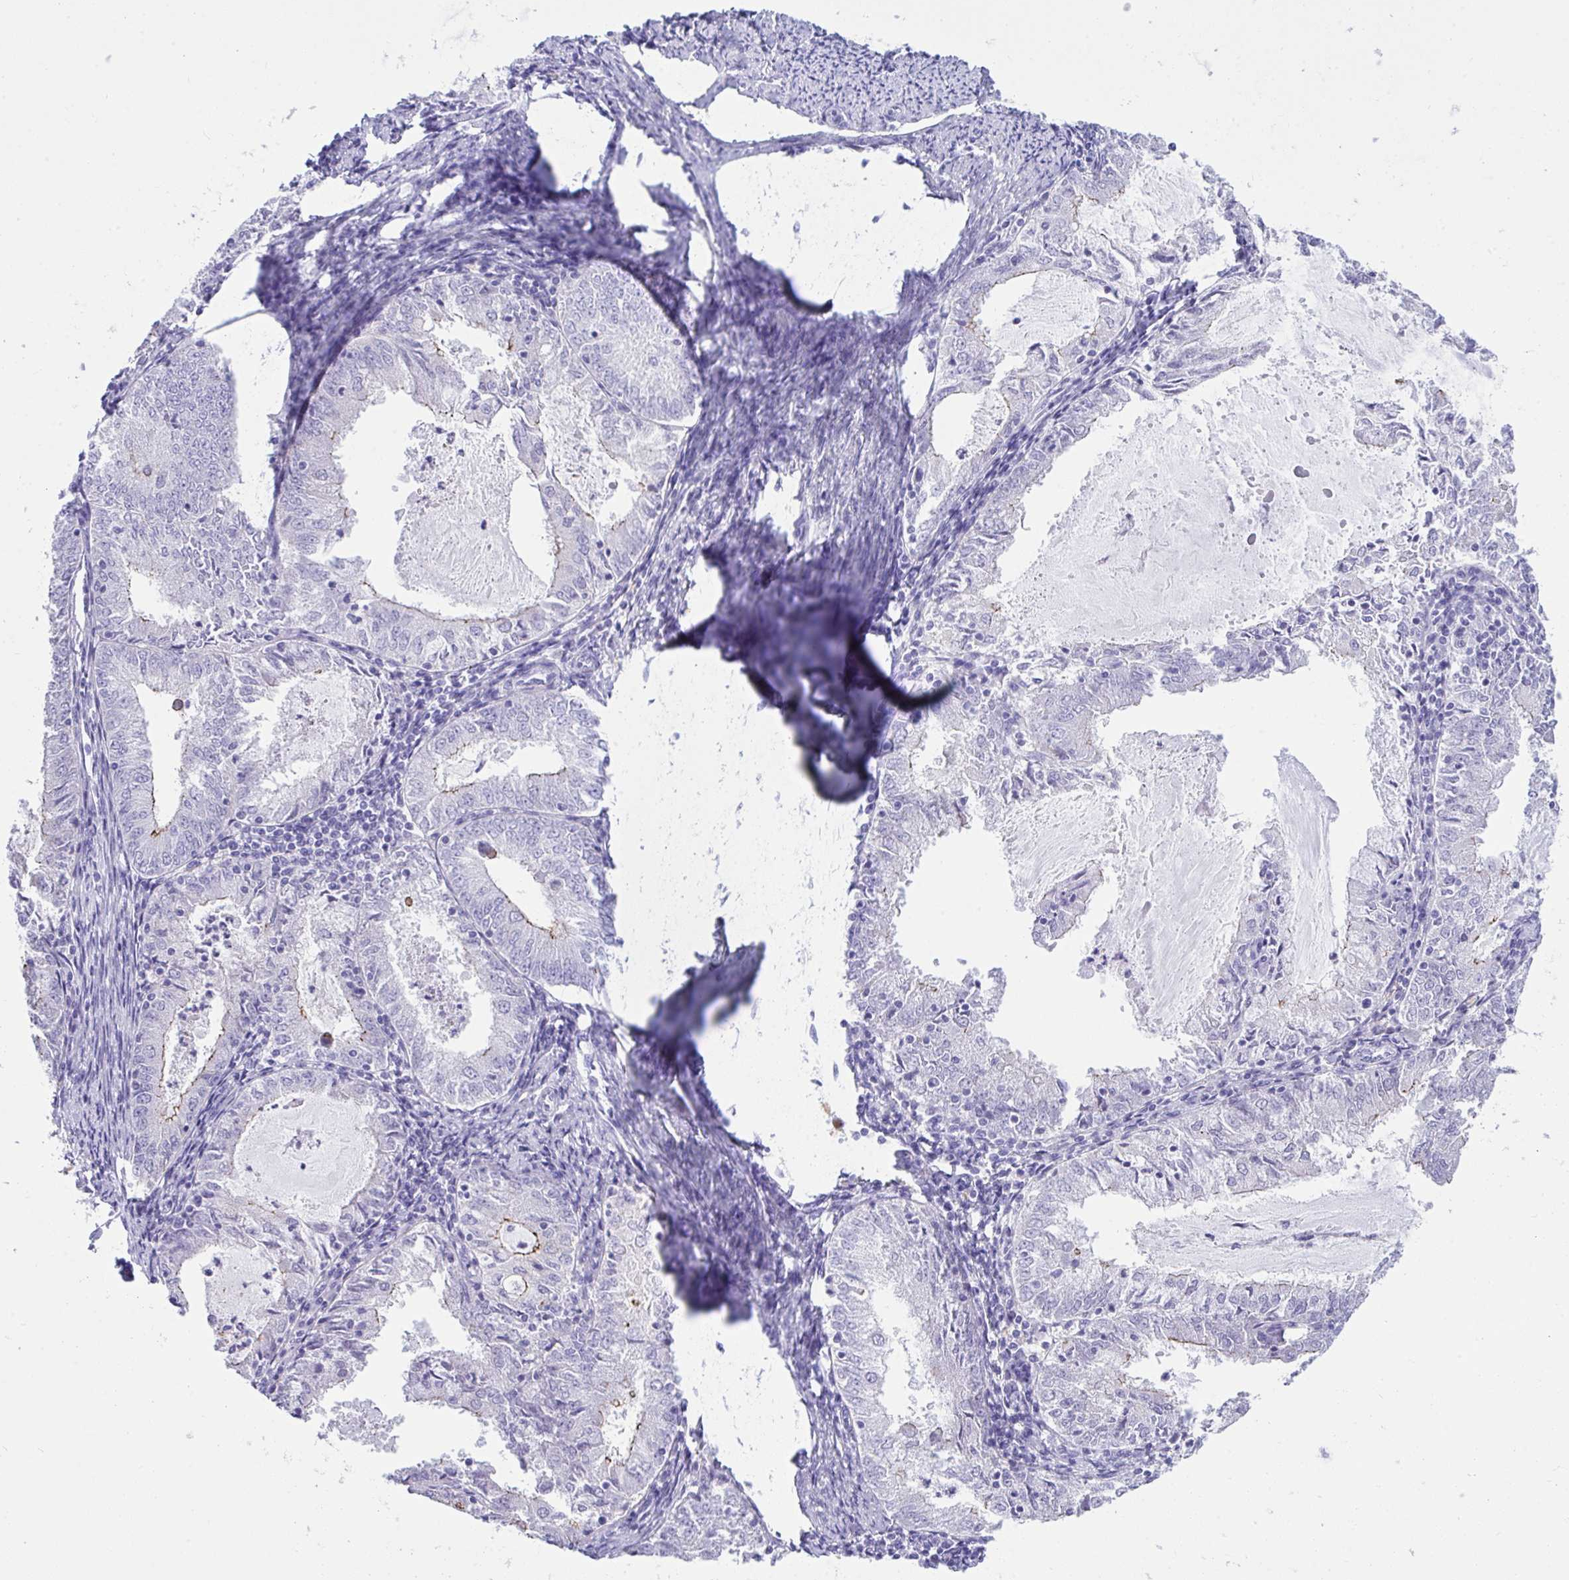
{"staining": {"intensity": "negative", "quantity": "none", "location": "none"}, "tissue": "endometrial cancer", "cell_type": "Tumor cells", "image_type": "cancer", "snomed": [{"axis": "morphology", "description": "Adenocarcinoma, NOS"}, {"axis": "topography", "description": "Endometrium"}], "caption": "A high-resolution micrograph shows IHC staining of endometrial cancer (adenocarcinoma), which shows no significant staining in tumor cells.", "gene": "GLB1L2", "patient": {"sex": "female", "age": 57}}